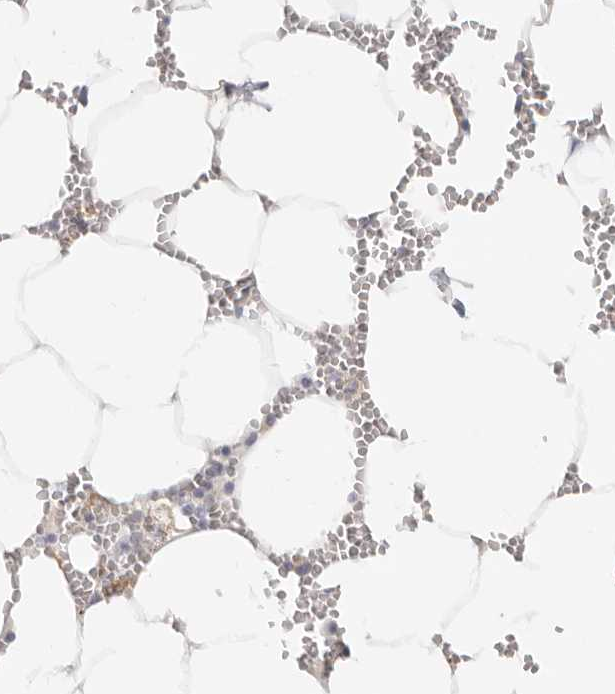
{"staining": {"intensity": "negative", "quantity": "none", "location": "none"}, "tissue": "bone marrow", "cell_type": "Hematopoietic cells", "image_type": "normal", "snomed": [{"axis": "morphology", "description": "Normal tissue, NOS"}, {"axis": "topography", "description": "Bone marrow"}], "caption": "Immunohistochemistry (IHC) image of benign bone marrow: bone marrow stained with DAB (3,3'-diaminobenzidine) exhibits no significant protein staining in hematopoietic cells. (DAB immunohistochemistry with hematoxylin counter stain).", "gene": "NIBAN1", "patient": {"sex": "male", "age": 70}}